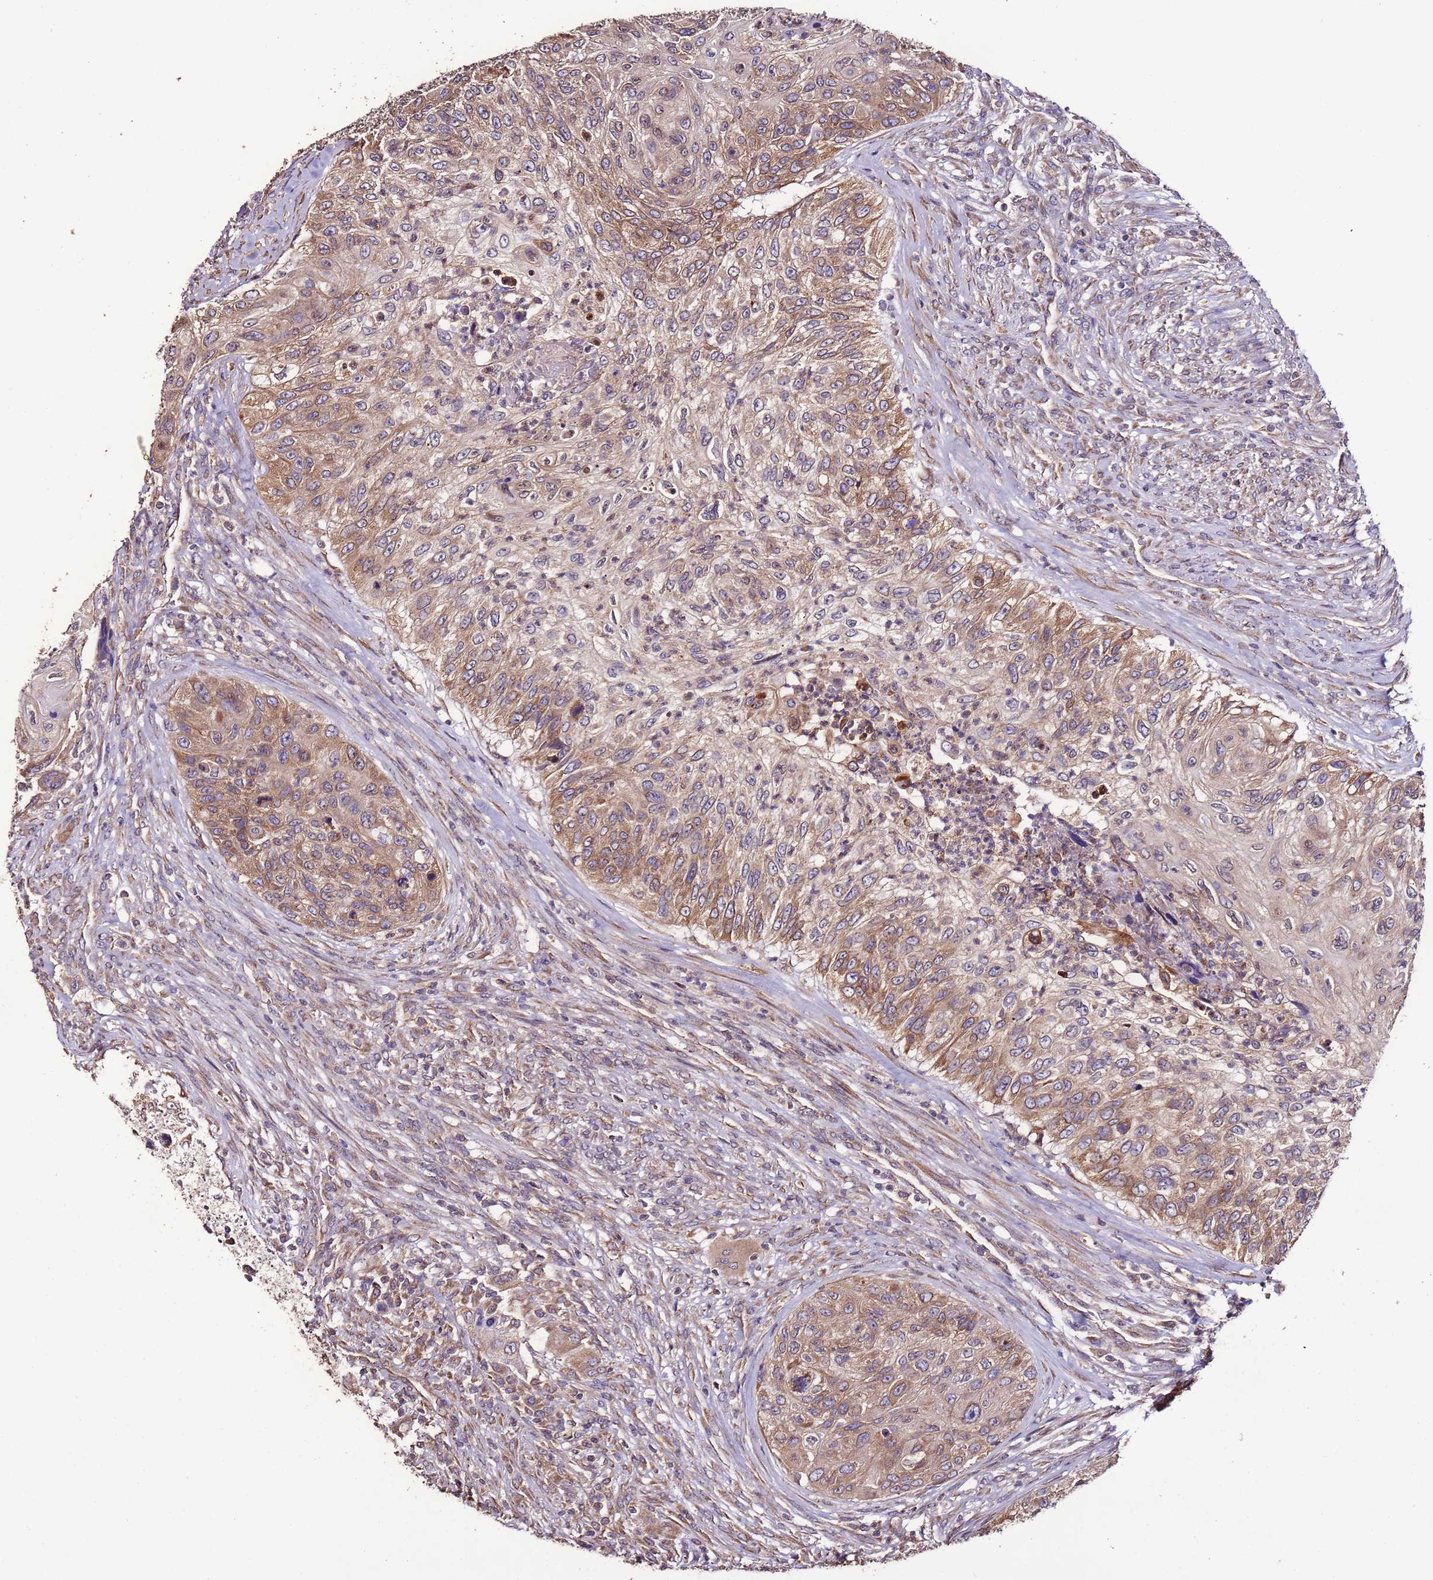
{"staining": {"intensity": "moderate", "quantity": ">75%", "location": "cytoplasmic/membranous"}, "tissue": "urothelial cancer", "cell_type": "Tumor cells", "image_type": "cancer", "snomed": [{"axis": "morphology", "description": "Urothelial carcinoma, High grade"}, {"axis": "topography", "description": "Urinary bladder"}], "caption": "Approximately >75% of tumor cells in human urothelial cancer show moderate cytoplasmic/membranous protein expression as visualized by brown immunohistochemical staining.", "gene": "SLC41A3", "patient": {"sex": "female", "age": 60}}